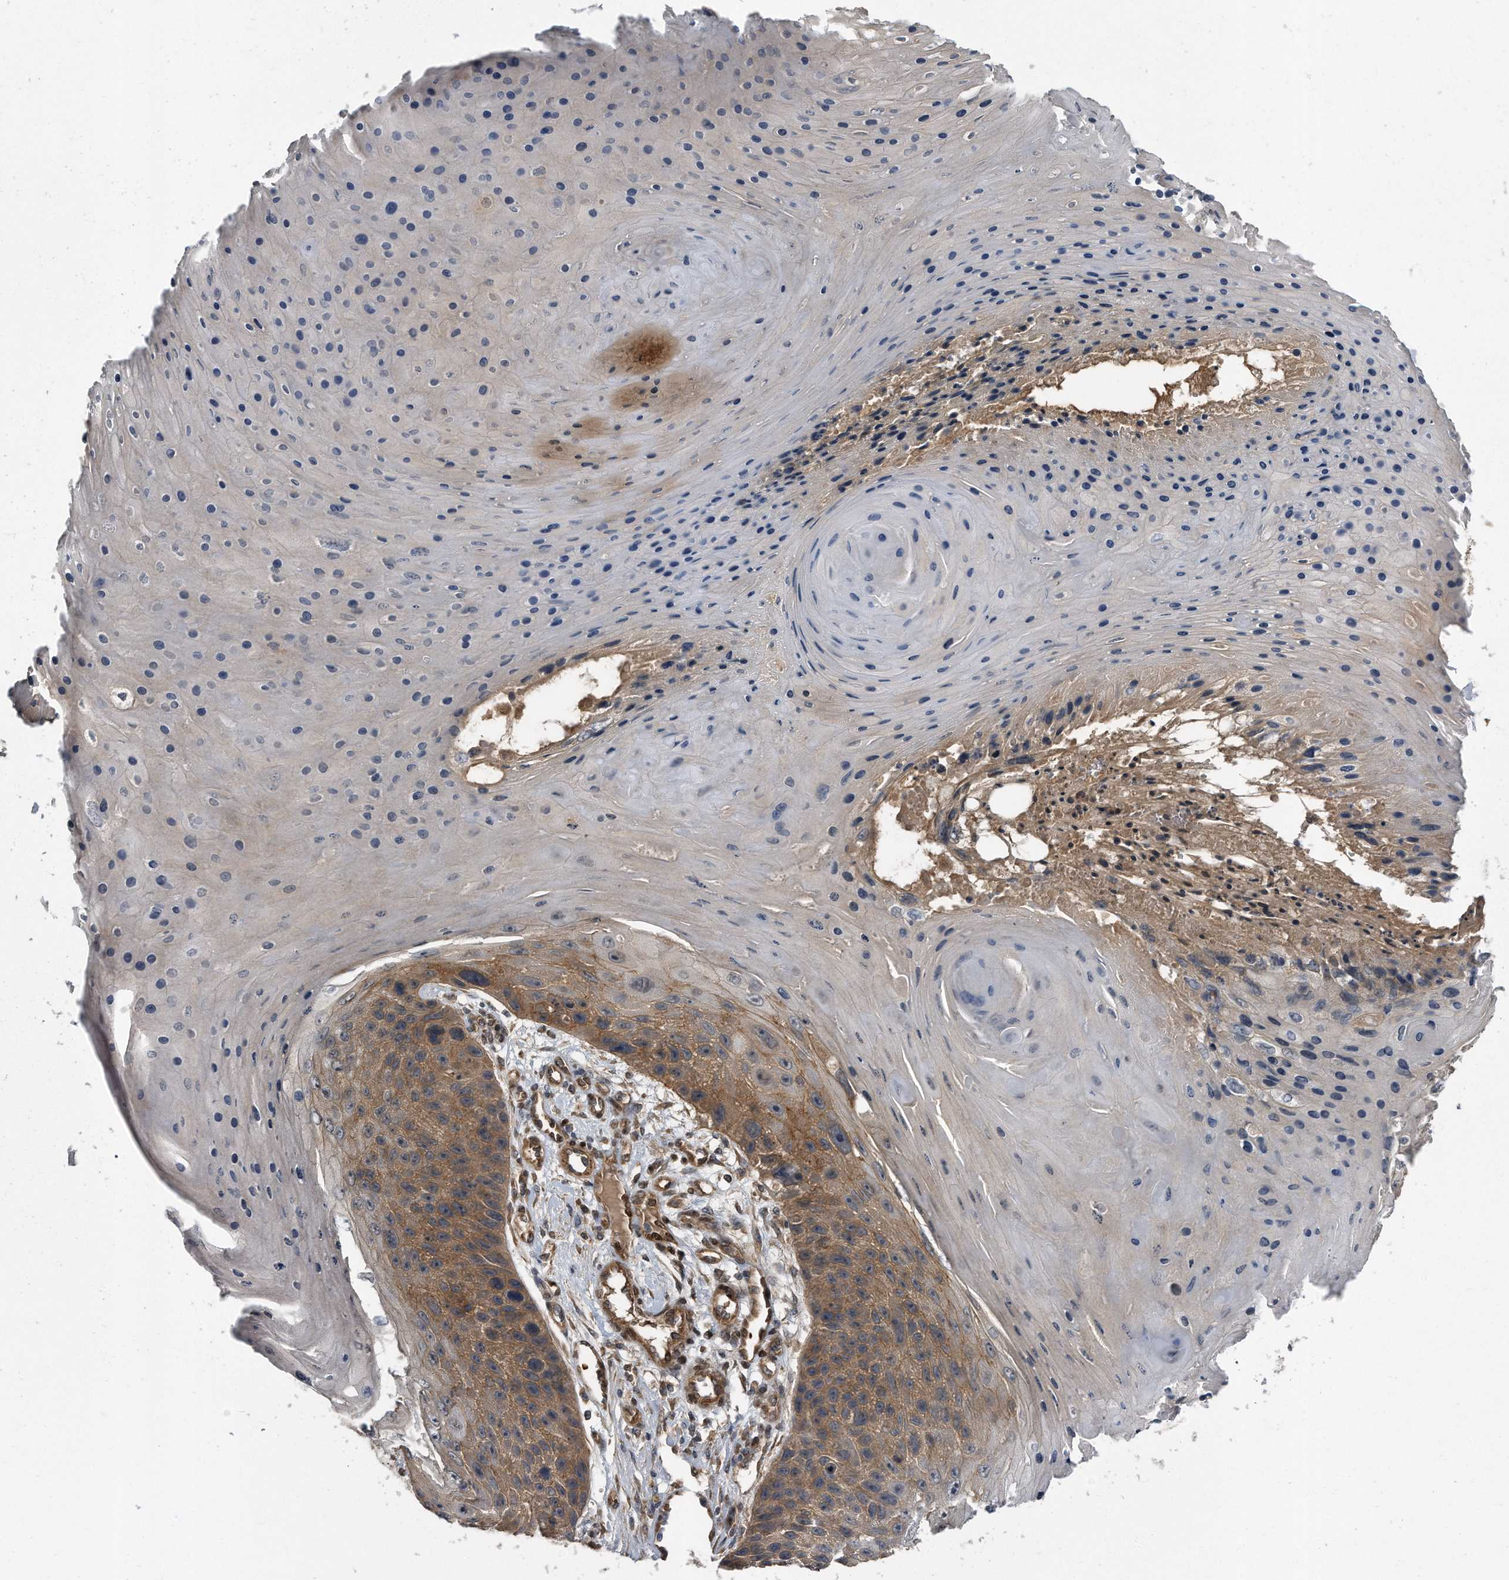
{"staining": {"intensity": "moderate", "quantity": "25%-75%", "location": "cytoplasmic/membranous"}, "tissue": "skin cancer", "cell_type": "Tumor cells", "image_type": "cancer", "snomed": [{"axis": "morphology", "description": "Squamous cell carcinoma, NOS"}, {"axis": "topography", "description": "Skin"}], "caption": "Protein analysis of skin cancer tissue displays moderate cytoplasmic/membranous expression in about 25%-75% of tumor cells. The staining was performed using DAB (3,3'-diaminobenzidine) to visualize the protein expression in brown, while the nuclei were stained in blue with hematoxylin (Magnification: 20x).", "gene": "ZNF79", "patient": {"sex": "female", "age": 88}}